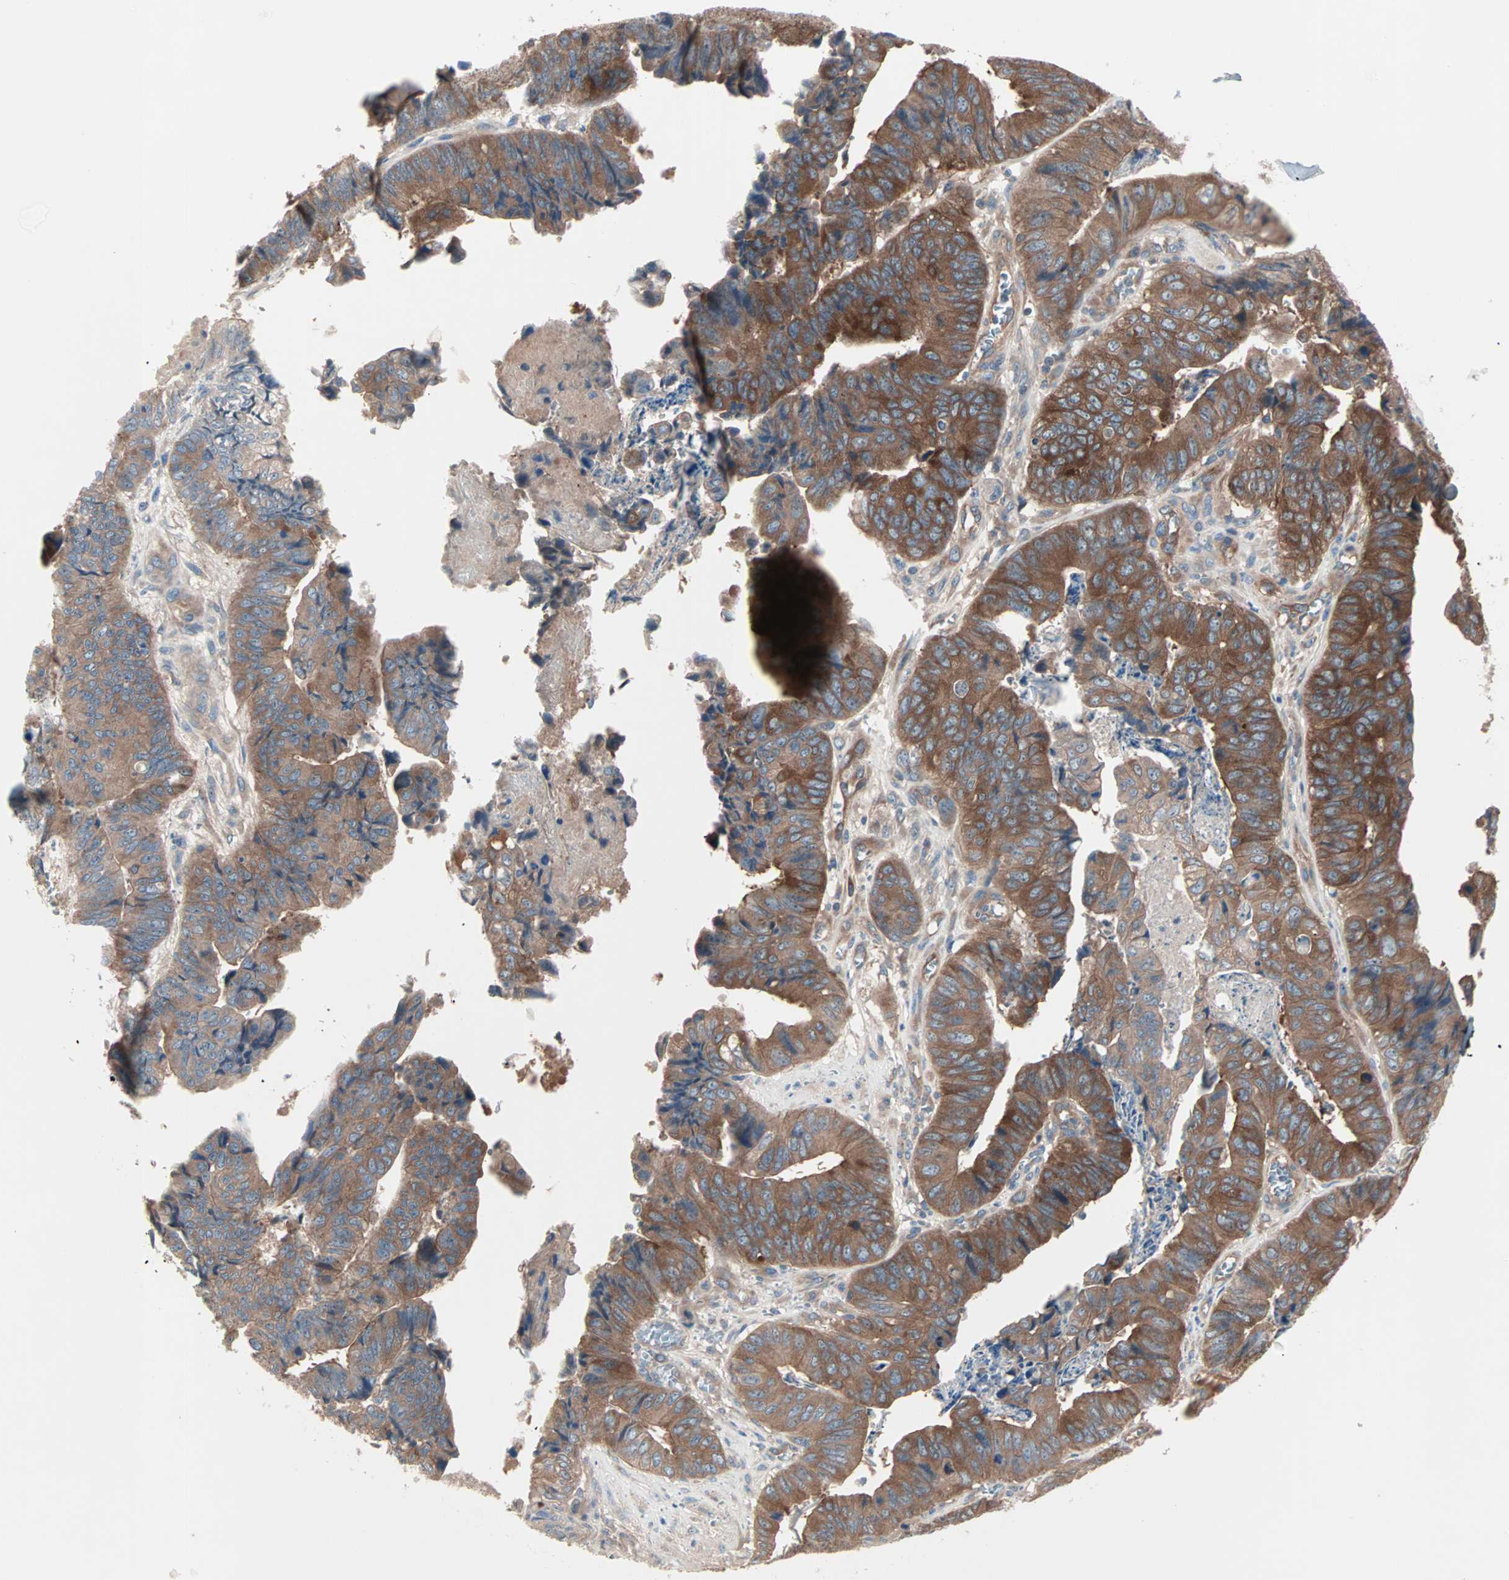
{"staining": {"intensity": "moderate", "quantity": ">75%", "location": "cytoplasmic/membranous"}, "tissue": "stomach cancer", "cell_type": "Tumor cells", "image_type": "cancer", "snomed": [{"axis": "morphology", "description": "Adenocarcinoma, NOS"}, {"axis": "topography", "description": "Stomach, lower"}], "caption": "An IHC histopathology image of tumor tissue is shown. Protein staining in brown labels moderate cytoplasmic/membranous positivity in stomach adenocarcinoma within tumor cells.", "gene": "CAD", "patient": {"sex": "male", "age": 77}}